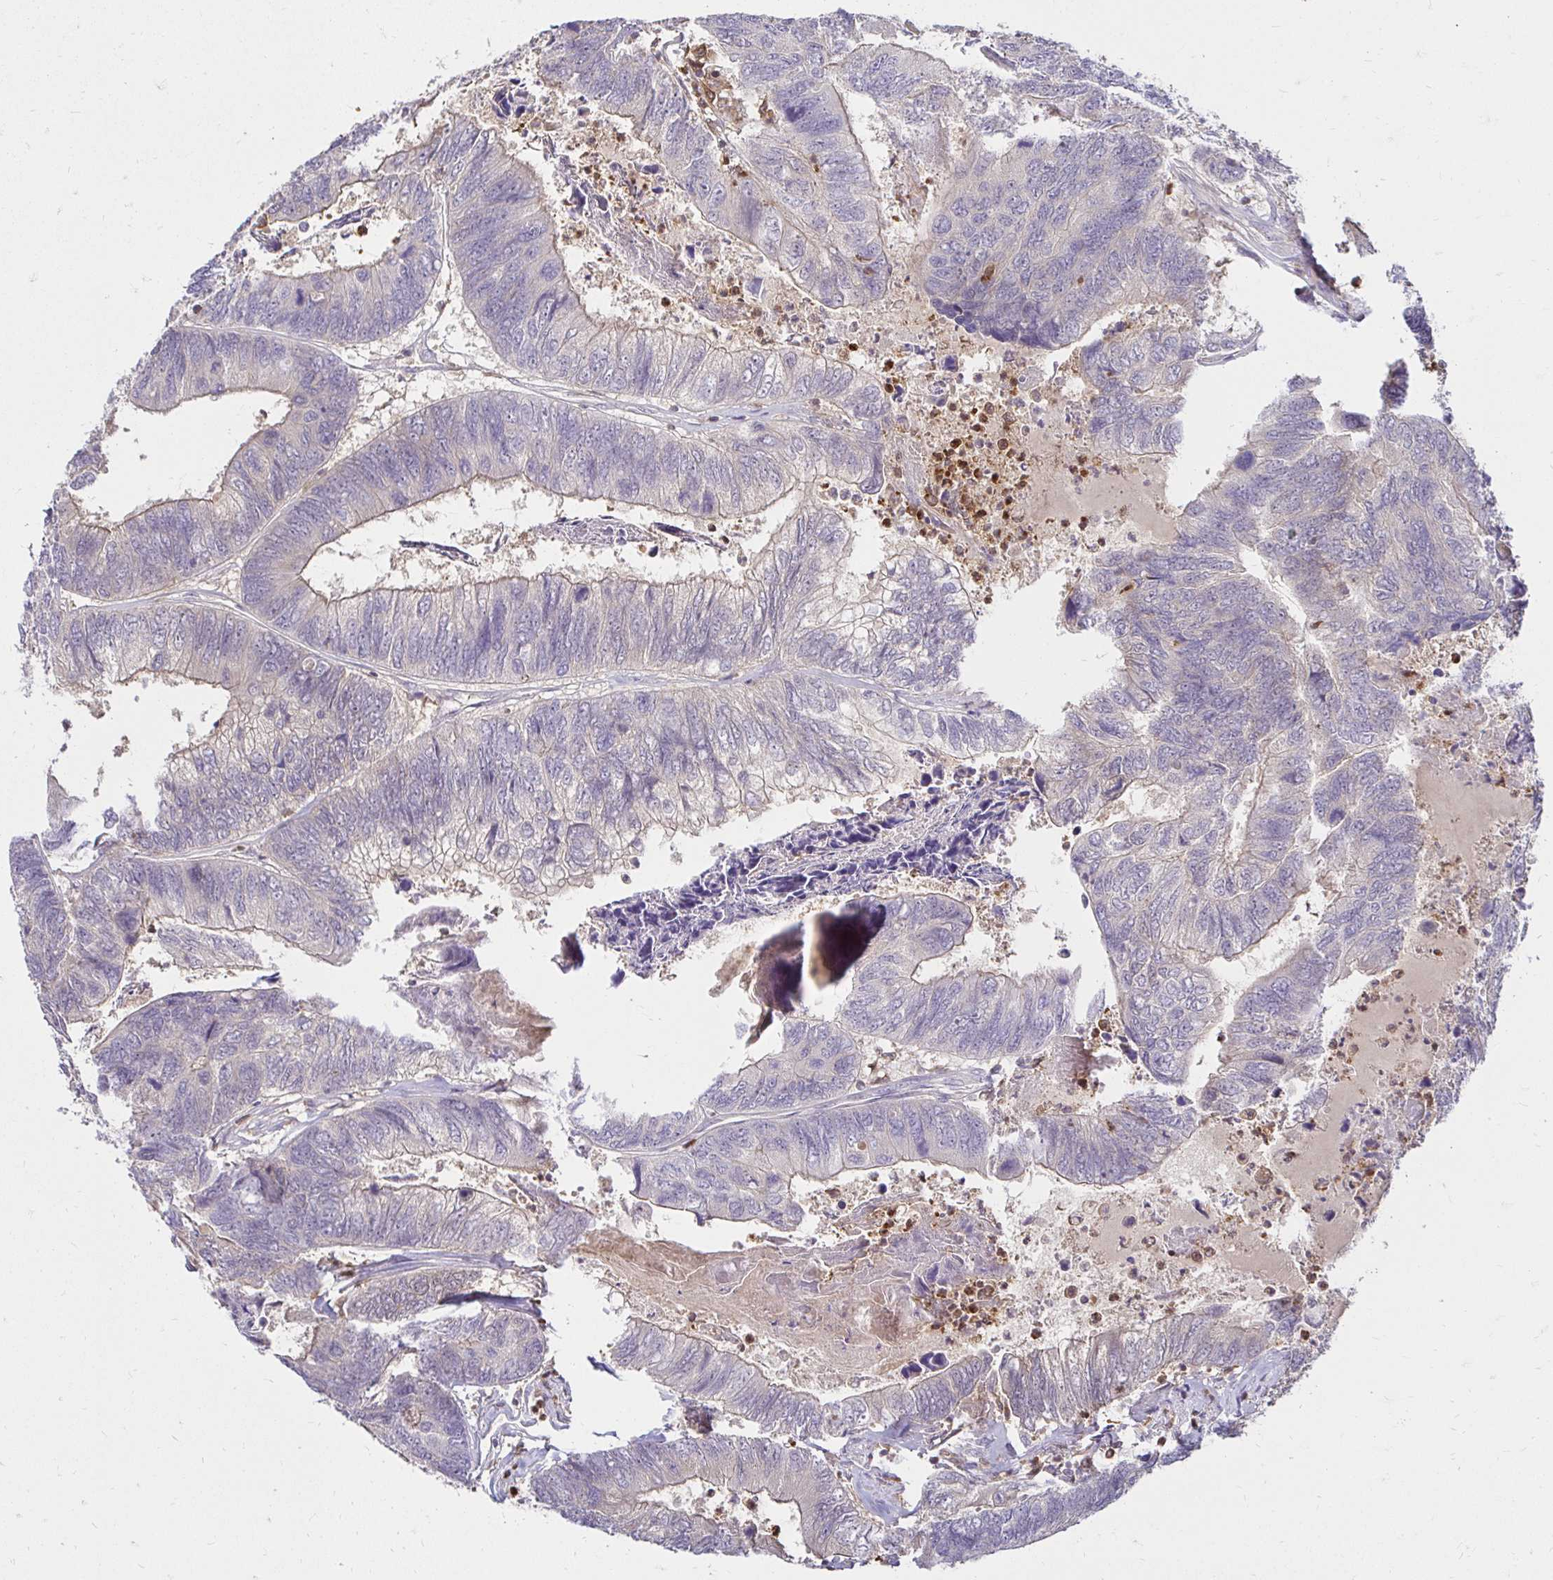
{"staining": {"intensity": "weak", "quantity": "<25%", "location": "cytoplasmic/membranous"}, "tissue": "colorectal cancer", "cell_type": "Tumor cells", "image_type": "cancer", "snomed": [{"axis": "morphology", "description": "Adenocarcinoma, NOS"}, {"axis": "topography", "description": "Colon"}], "caption": "IHC of human colorectal cancer shows no expression in tumor cells.", "gene": "PYCARD", "patient": {"sex": "female", "age": 67}}